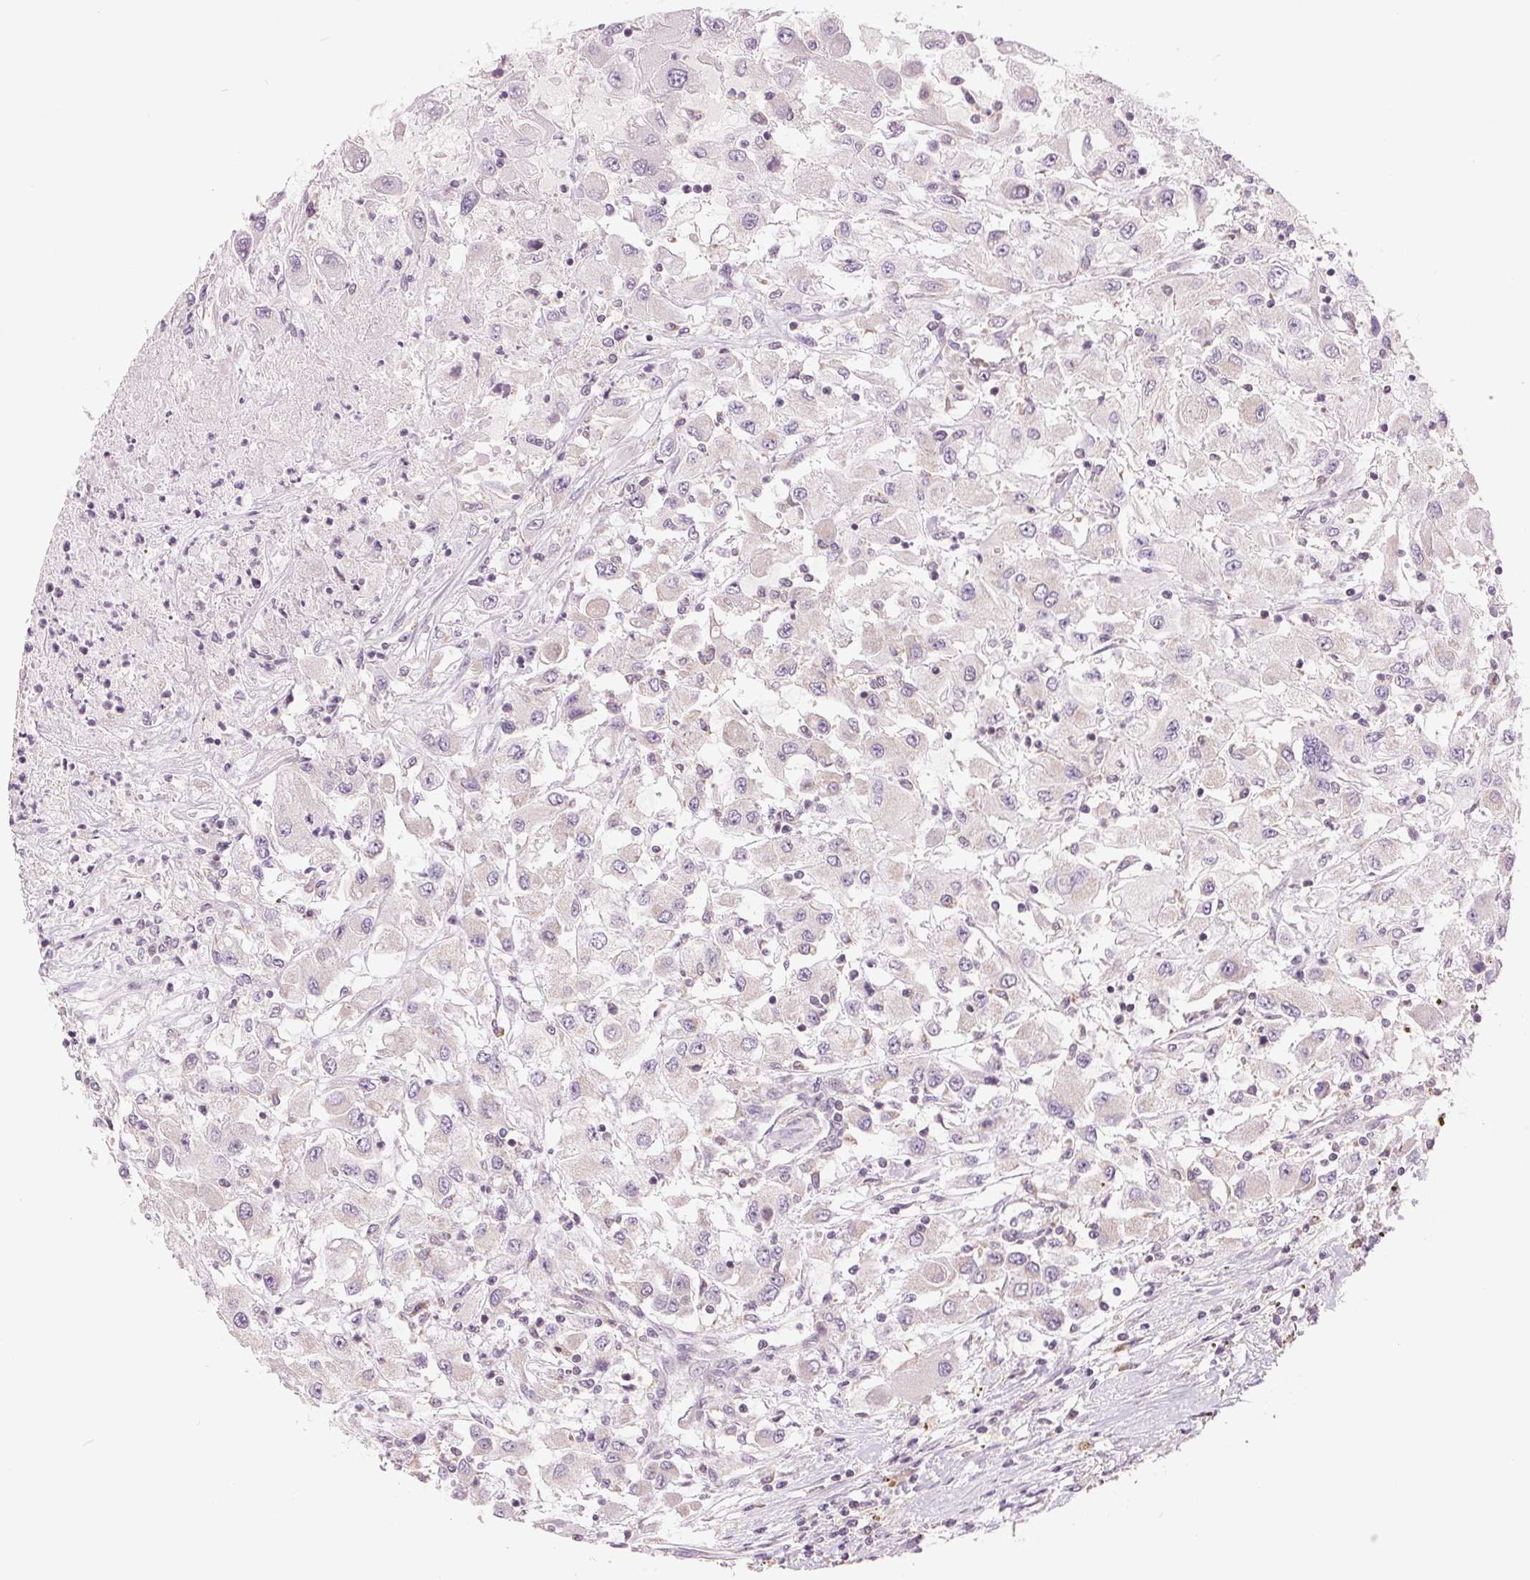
{"staining": {"intensity": "negative", "quantity": "none", "location": "none"}, "tissue": "renal cancer", "cell_type": "Tumor cells", "image_type": "cancer", "snomed": [{"axis": "morphology", "description": "Adenocarcinoma, NOS"}, {"axis": "topography", "description": "Kidney"}], "caption": "Immunohistochemistry micrograph of renal cancer stained for a protein (brown), which demonstrates no positivity in tumor cells. (IHC, brightfield microscopy, high magnification).", "gene": "TECR", "patient": {"sex": "female", "age": 67}}